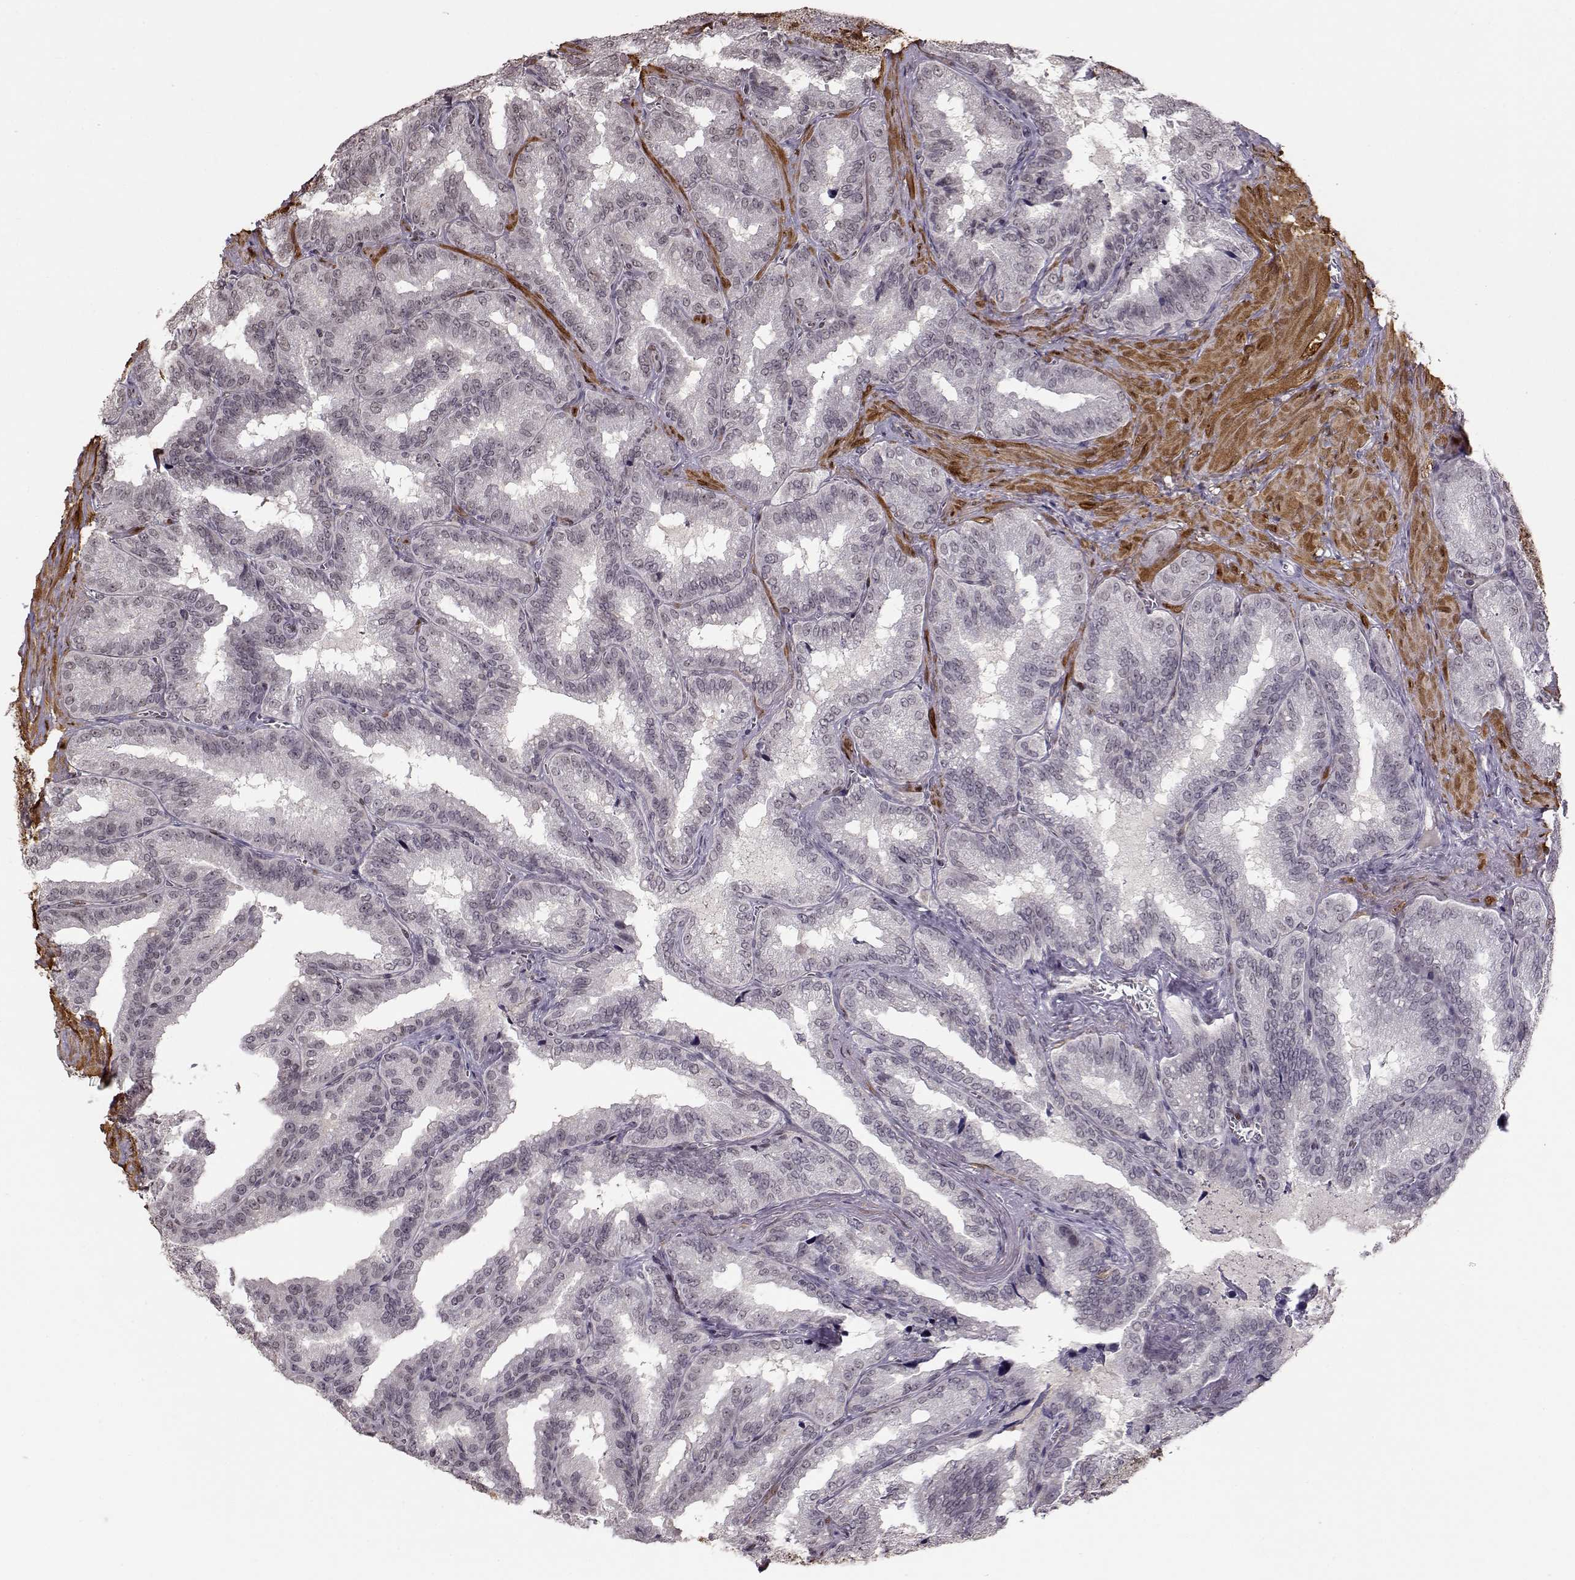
{"staining": {"intensity": "negative", "quantity": "none", "location": "none"}, "tissue": "seminal vesicle", "cell_type": "Glandular cells", "image_type": "normal", "snomed": [{"axis": "morphology", "description": "Normal tissue, NOS"}, {"axis": "topography", "description": "Seminal veicle"}], "caption": "Immunohistochemistry (IHC) histopathology image of normal seminal vesicle: seminal vesicle stained with DAB (3,3'-diaminobenzidine) demonstrates no significant protein expression in glandular cells.", "gene": "PCP4", "patient": {"sex": "male", "age": 37}}